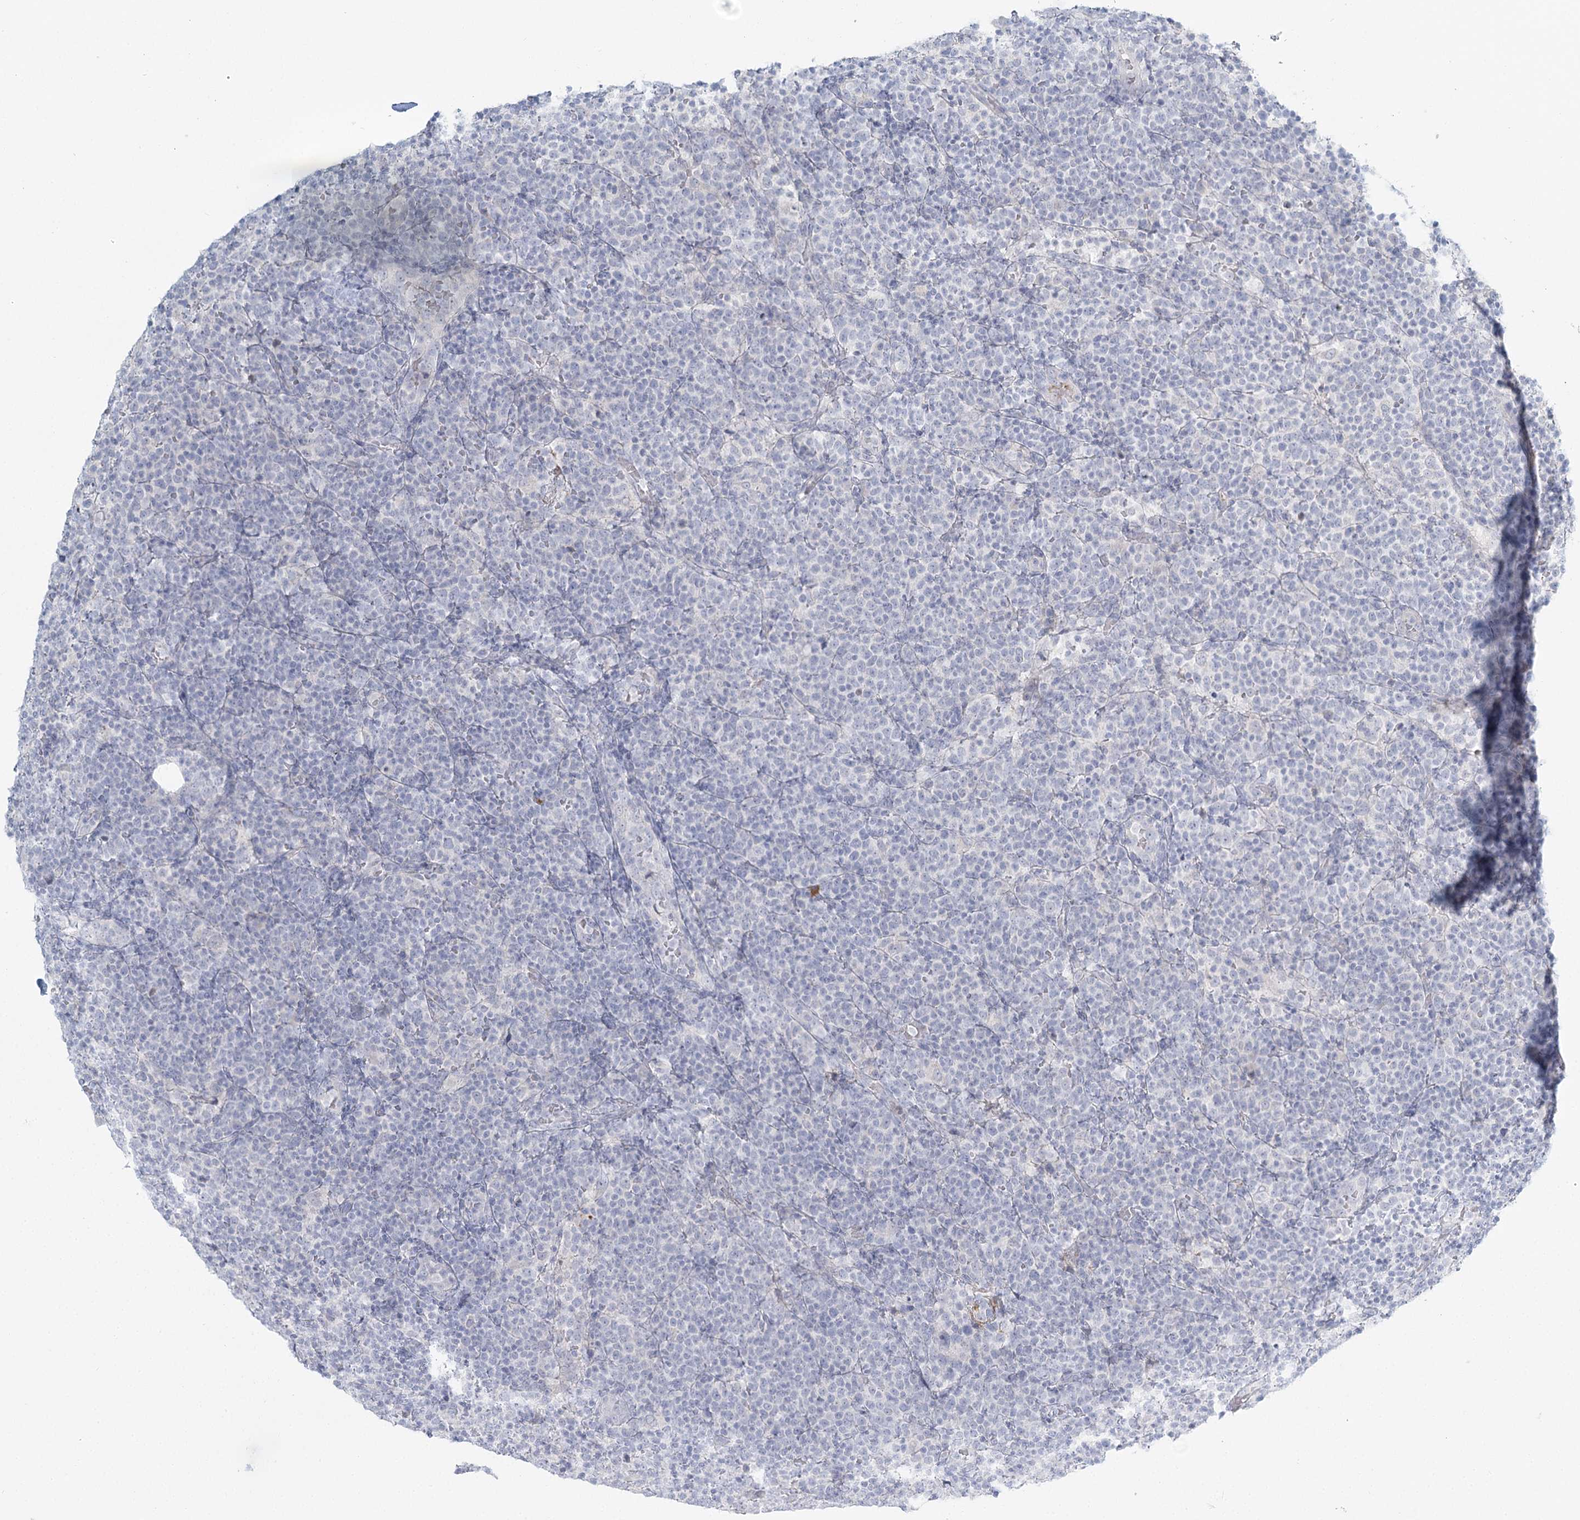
{"staining": {"intensity": "negative", "quantity": "none", "location": "none"}, "tissue": "lymphoma", "cell_type": "Tumor cells", "image_type": "cancer", "snomed": [{"axis": "morphology", "description": "Malignant lymphoma, non-Hodgkin's type, High grade"}, {"axis": "topography", "description": "Lymph node"}], "caption": "Immunohistochemistry (IHC) of human malignant lymphoma, non-Hodgkin's type (high-grade) demonstrates no staining in tumor cells.", "gene": "DMGDH", "patient": {"sex": "male", "age": 61}}